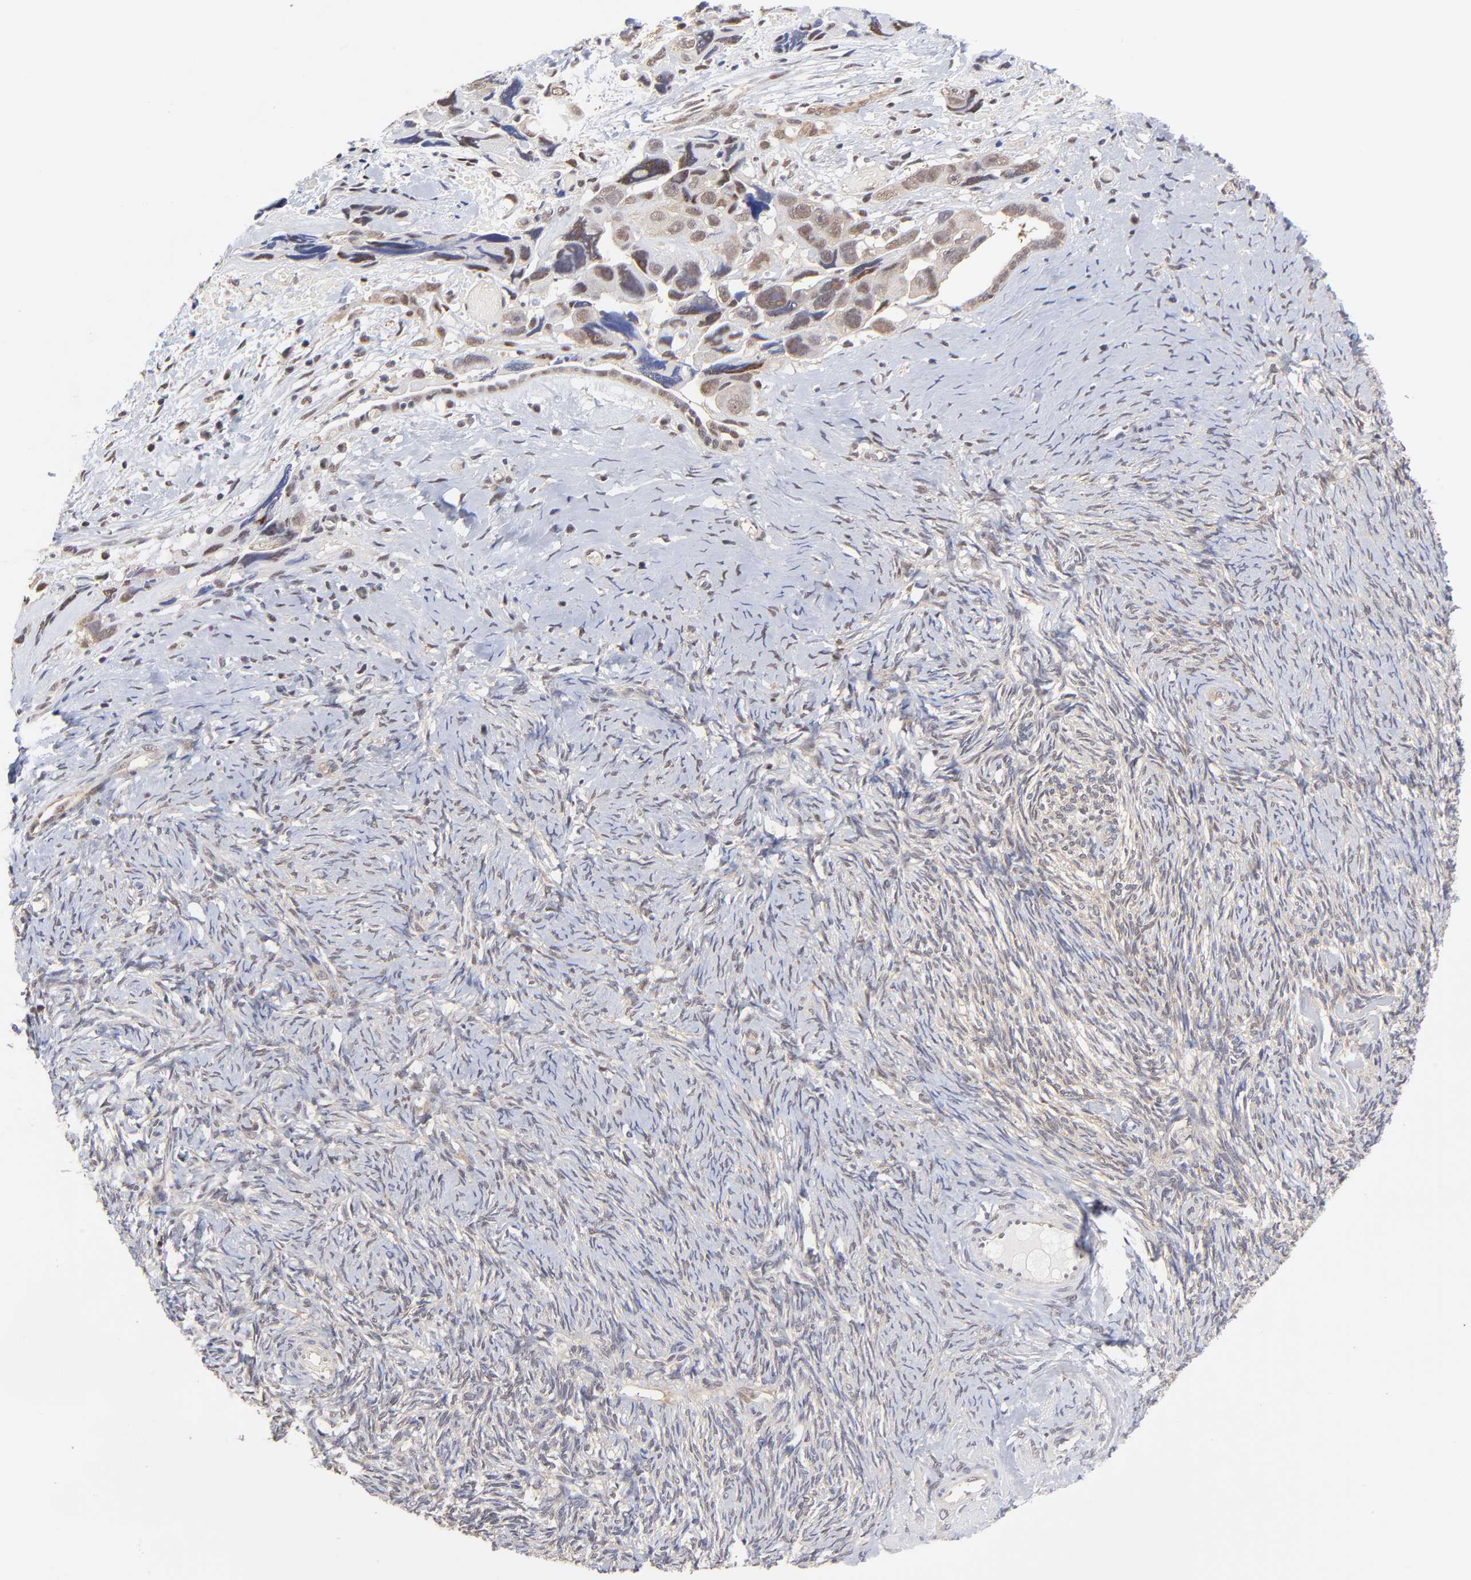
{"staining": {"intensity": "weak", "quantity": "25%-75%", "location": "nuclear"}, "tissue": "ovarian cancer", "cell_type": "Tumor cells", "image_type": "cancer", "snomed": [{"axis": "morphology", "description": "Normal tissue, NOS"}, {"axis": "morphology", "description": "Cystadenocarcinoma, serous, NOS"}, {"axis": "topography", "description": "Ovary"}], "caption": "IHC staining of ovarian cancer, which demonstrates low levels of weak nuclear expression in about 25%-75% of tumor cells indicating weak nuclear protein staining. The staining was performed using DAB (3,3'-diaminobenzidine) (brown) for protein detection and nuclei were counterstained in hematoxylin (blue).", "gene": "PSMC4", "patient": {"sex": "female", "age": 62}}